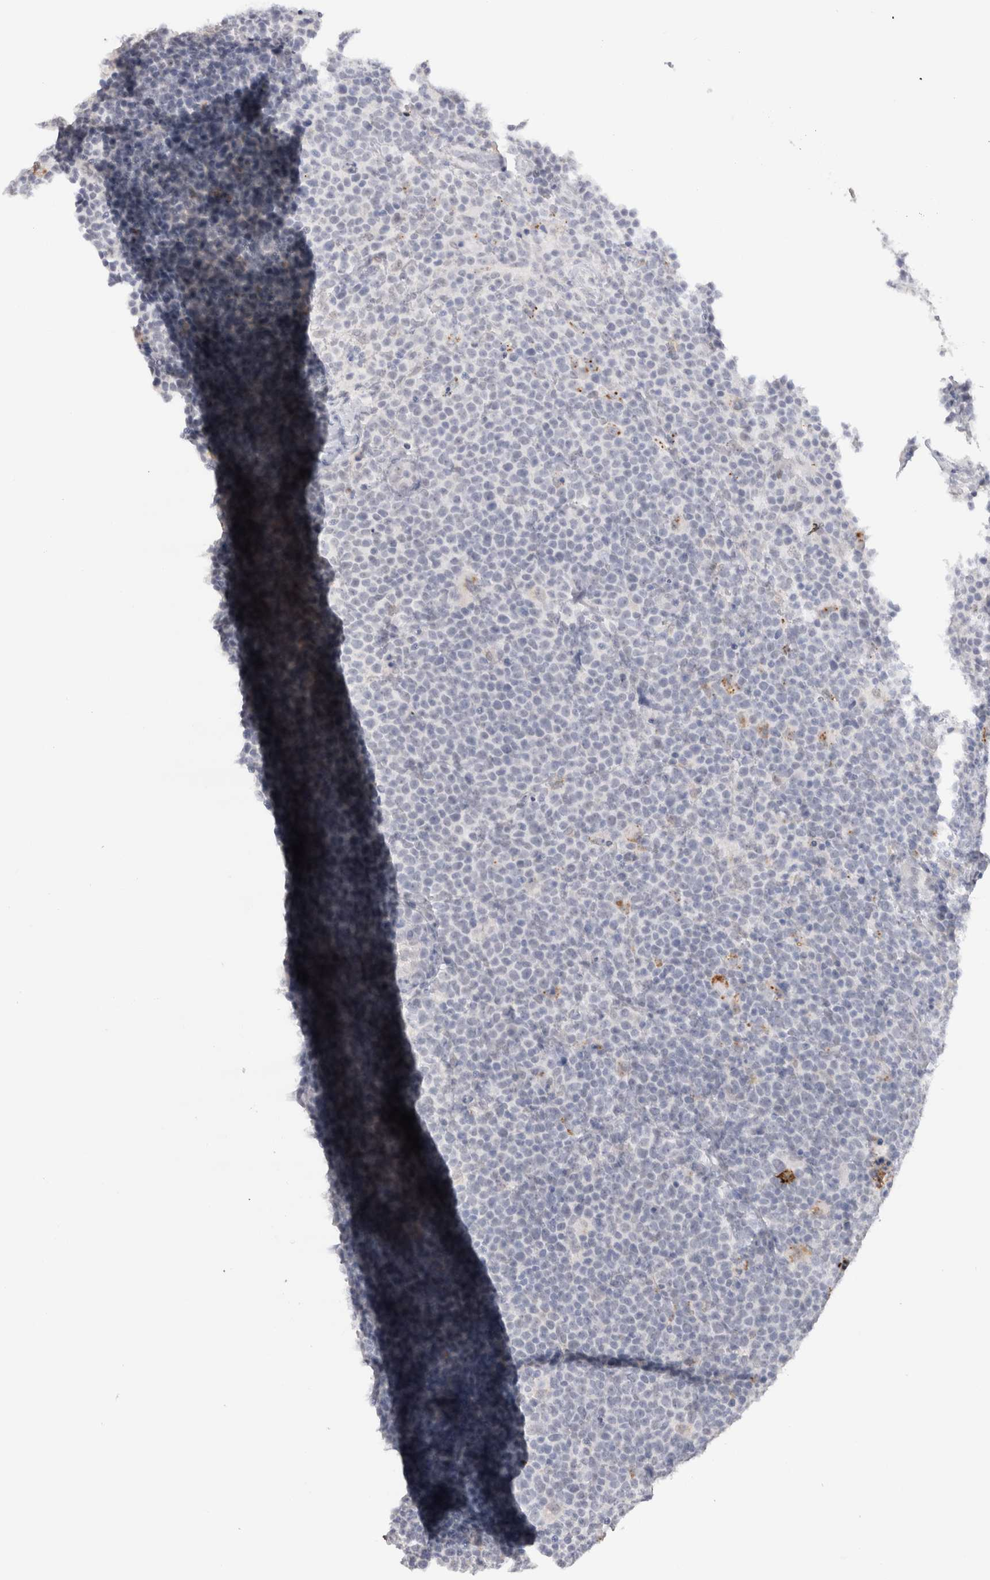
{"staining": {"intensity": "negative", "quantity": "none", "location": "none"}, "tissue": "lymphoma", "cell_type": "Tumor cells", "image_type": "cancer", "snomed": [{"axis": "morphology", "description": "Malignant lymphoma, non-Hodgkin's type, High grade"}, {"axis": "topography", "description": "Lymph node"}], "caption": "This is an immunohistochemistry (IHC) image of high-grade malignant lymphoma, non-Hodgkin's type. There is no positivity in tumor cells.", "gene": "CDH17", "patient": {"sex": "male", "age": 61}}